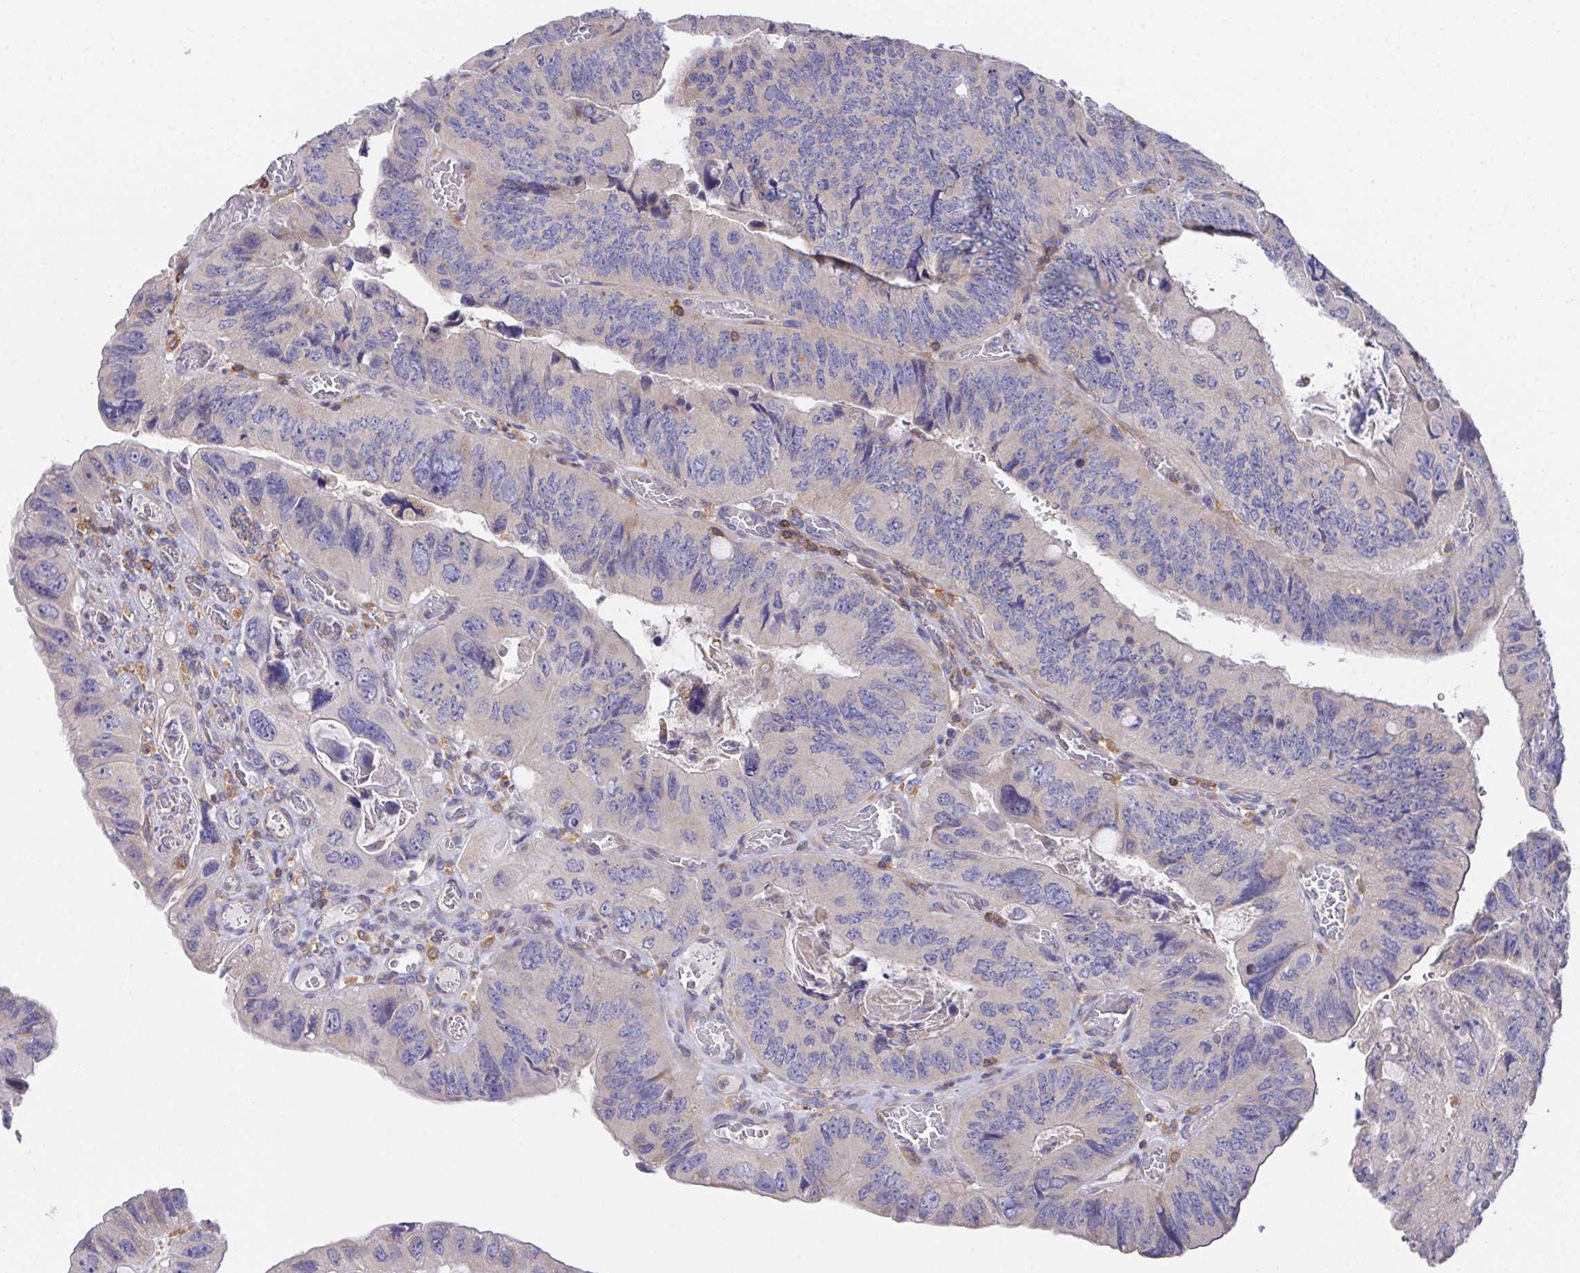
{"staining": {"intensity": "negative", "quantity": "none", "location": "none"}, "tissue": "colorectal cancer", "cell_type": "Tumor cells", "image_type": "cancer", "snomed": [{"axis": "morphology", "description": "Adenocarcinoma, NOS"}, {"axis": "topography", "description": "Colon"}], "caption": "Immunohistochemistry of human adenocarcinoma (colorectal) displays no staining in tumor cells.", "gene": "FAM241A", "patient": {"sex": "female", "age": 84}}